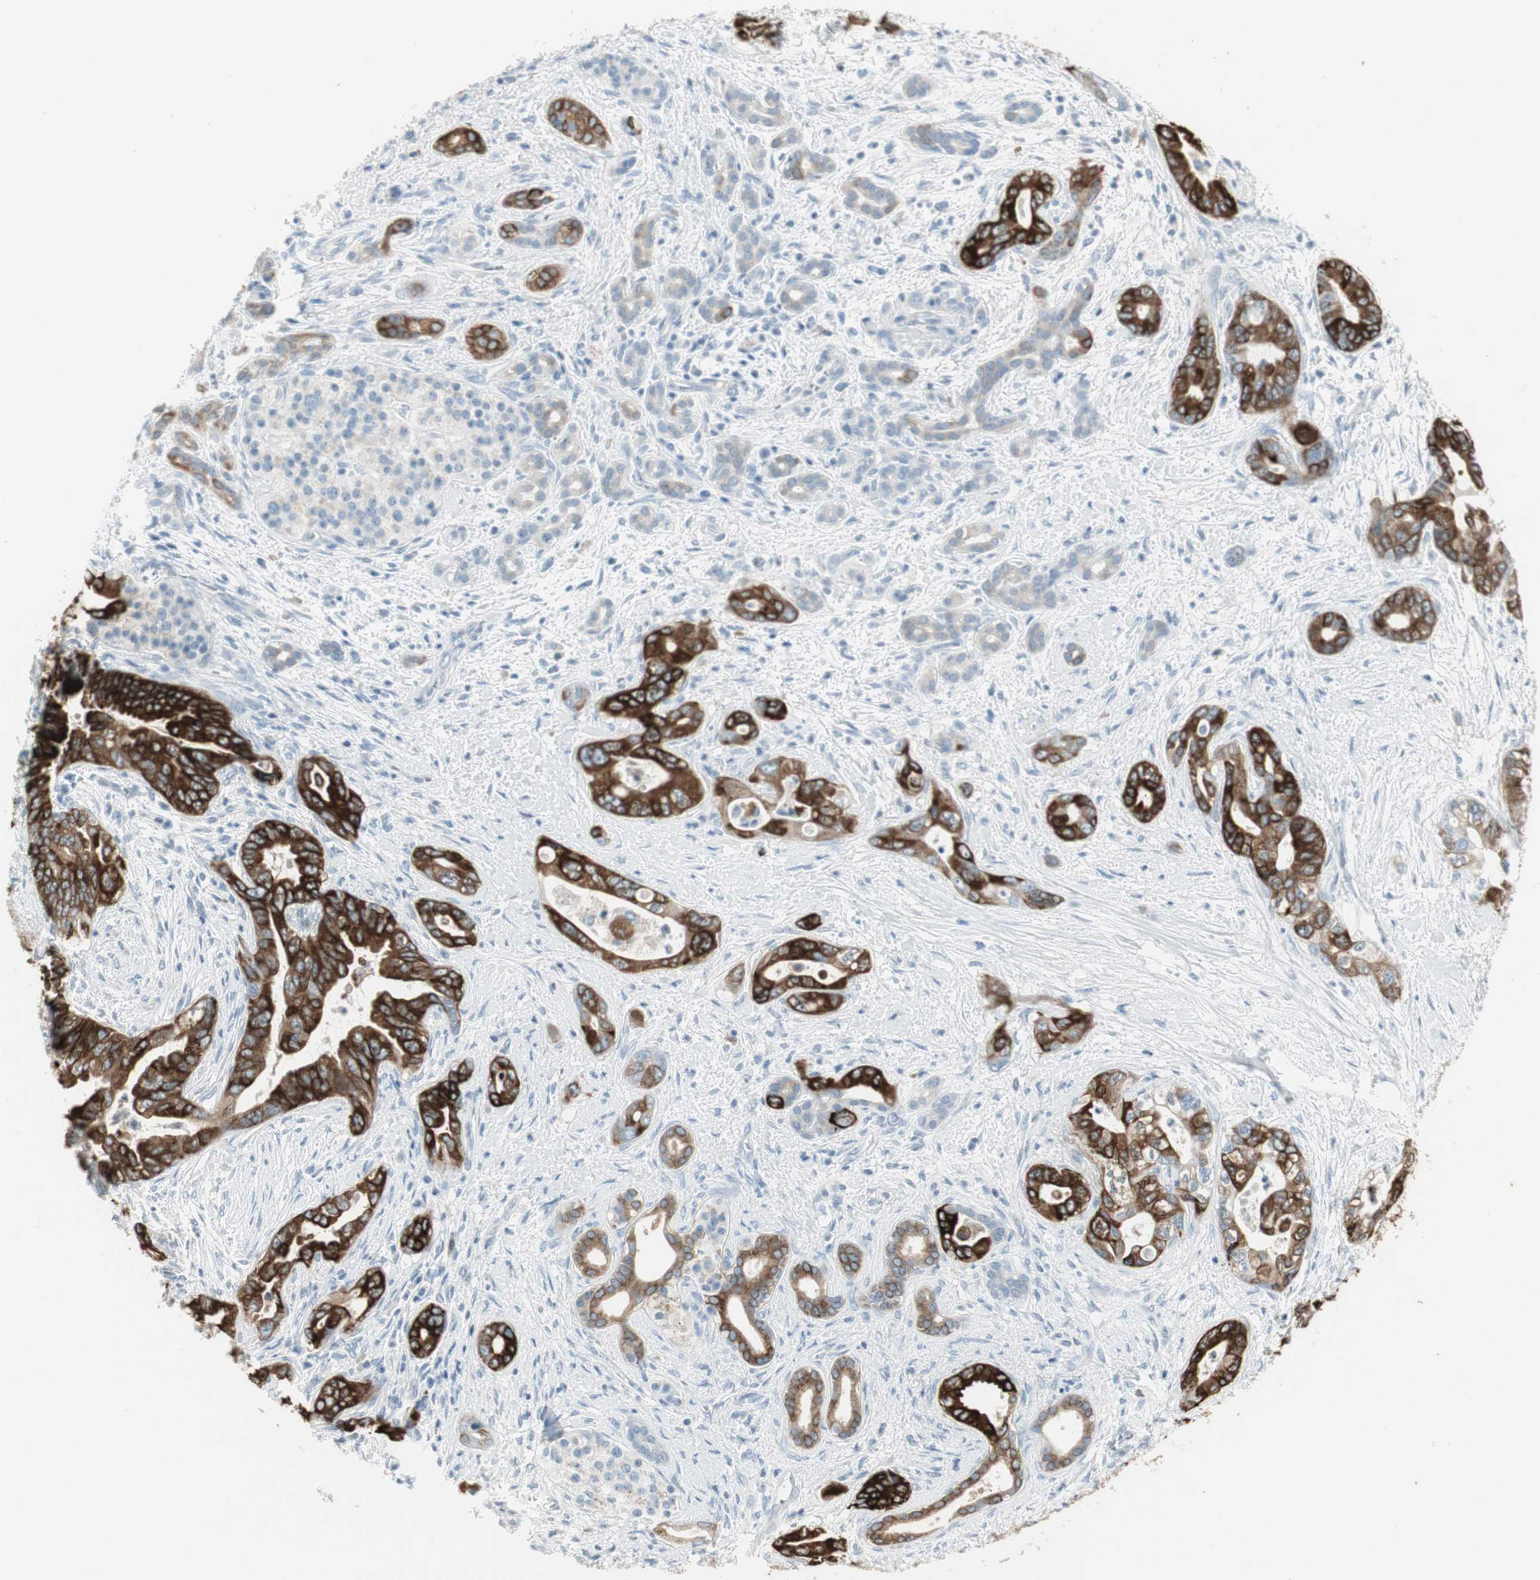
{"staining": {"intensity": "strong", "quantity": "25%-75%", "location": "cytoplasmic/membranous"}, "tissue": "pancreatic cancer", "cell_type": "Tumor cells", "image_type": "cancer", "snomed": [{"axis": "morphology", "description": "Adenocarcinoma, NOS"}, {"axis": "topography", "description": "Pancreas"}], "caption": "Protein staining of pancreatic cancer tissue shows strong cytoplasmic/membranous staining in about 25%-75% of tumor cells.", "gene": "AGR2", "patient": {"sex": "male", "age": 70}}